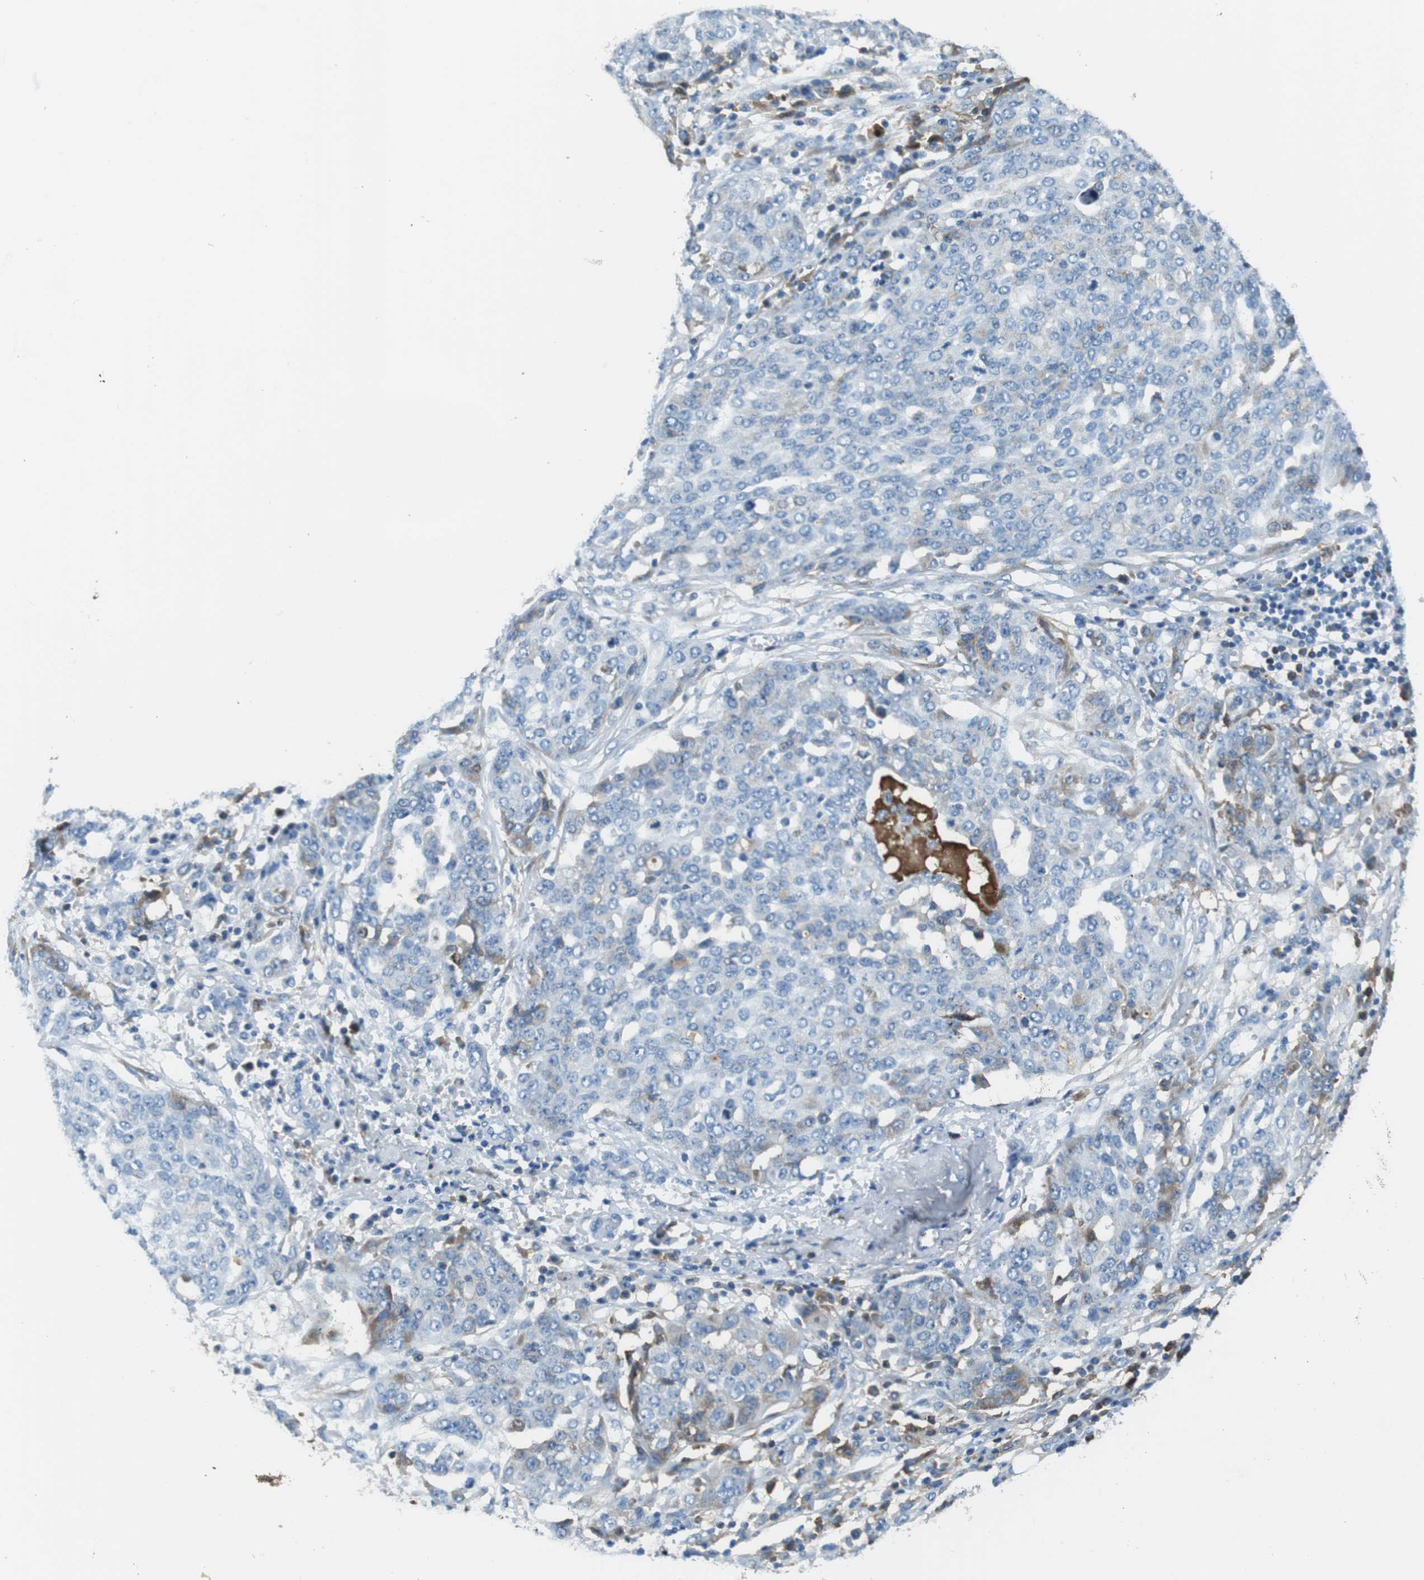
{"staining": {"intensity": "negative", "quantity": "none", "location": "none"}, "tissue": "ovarian cancer", "cell_type": "Tumor cells", "image_type": "cancer", "snomed": [{"axis": "morphology", "description": "Cystadenocarcinoma, serous, NOS"}, {"axis": "topography", "description": "Soft tissue"}, {"axis": "topography", "description": "Ovary"}], "caption": "A high-resolution micrograph shows IHC staining of ovarian serous cystadenocarcinoma, which exhibits no significant staining in tumor cells.", "gene": "TMPRSS15", "patient": {"sex": "female", "age": 57}}